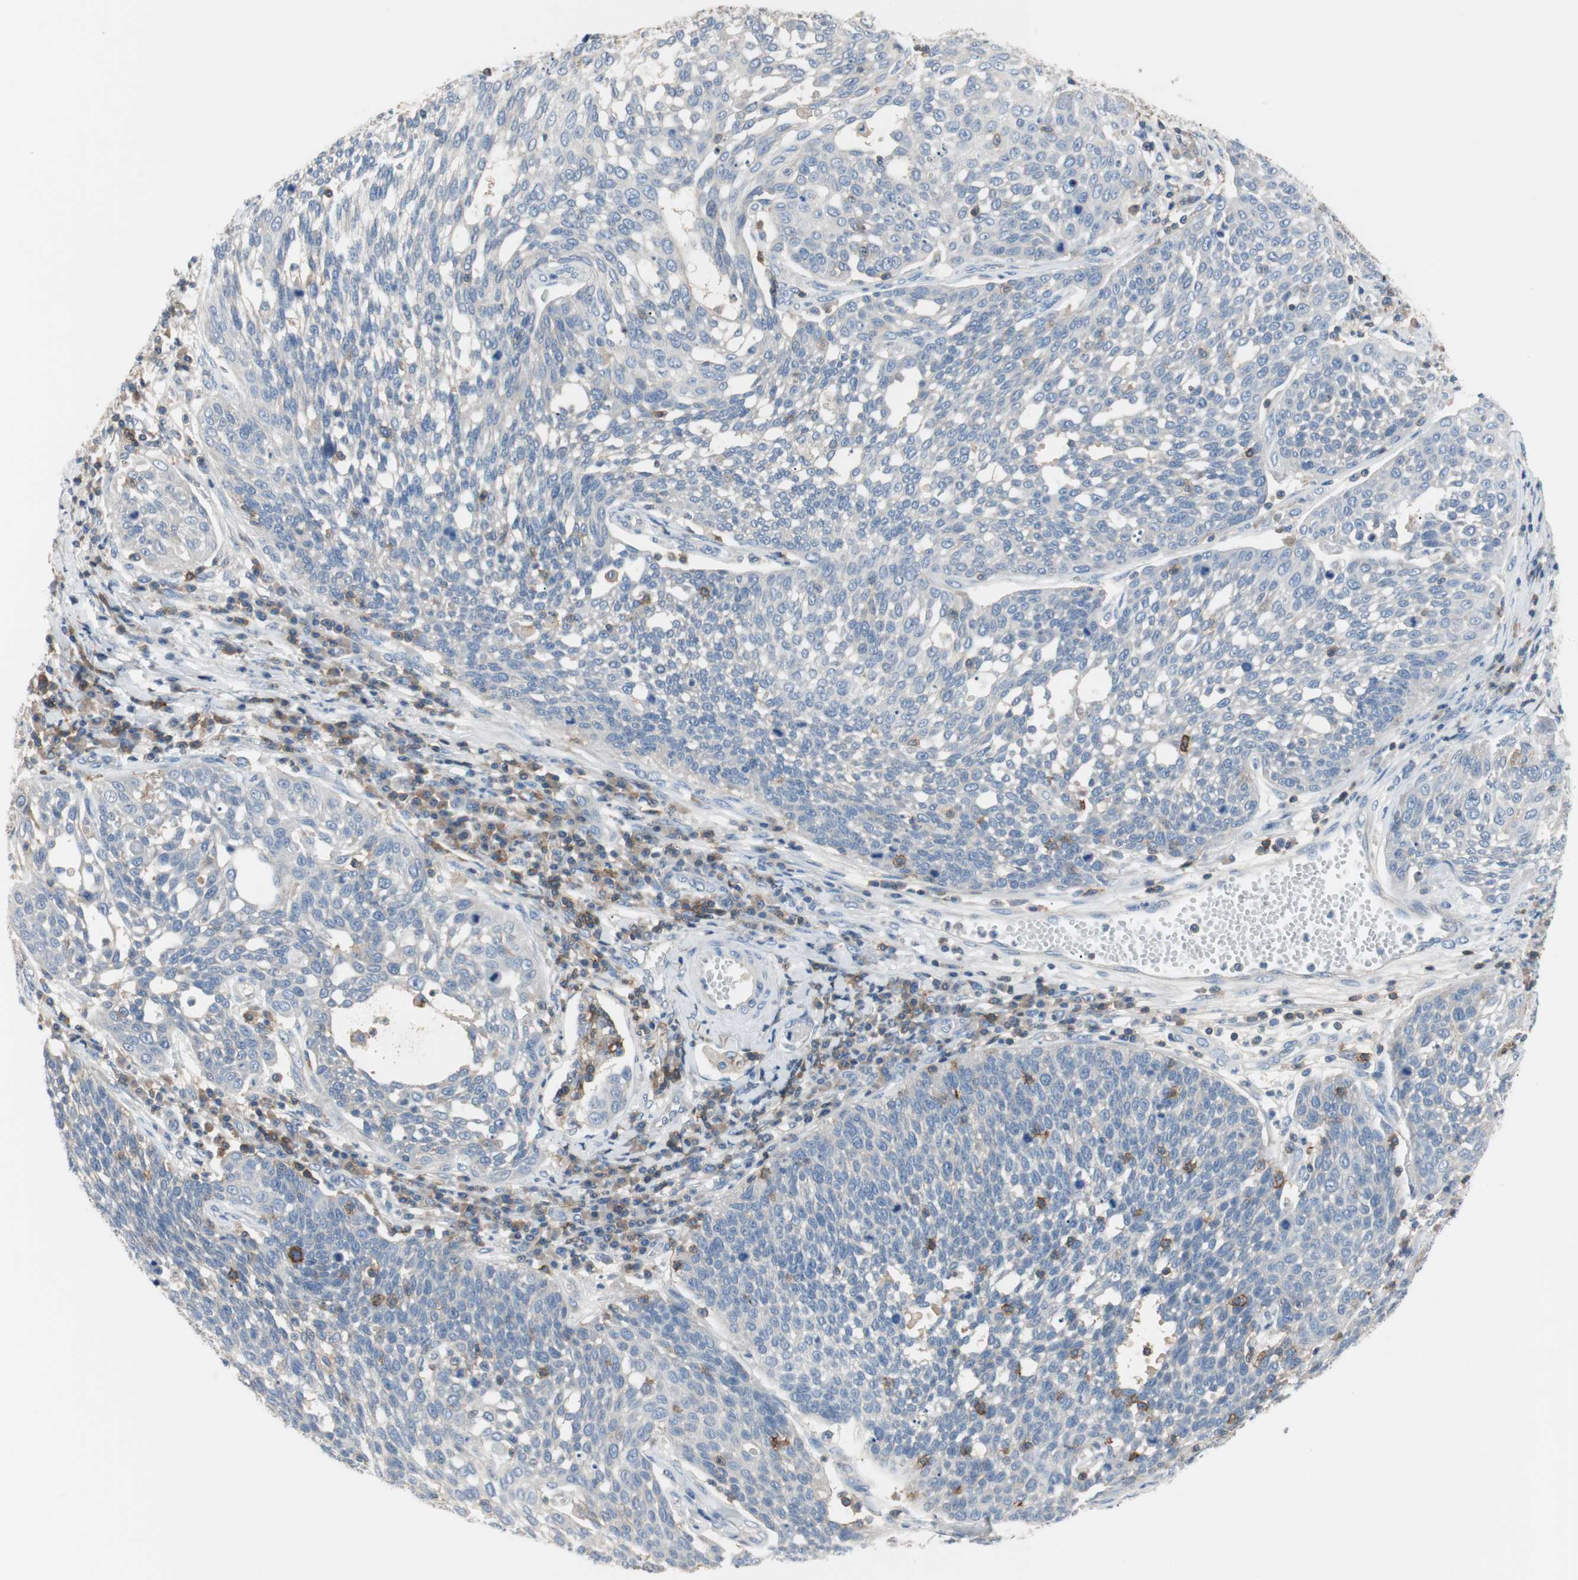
{"staining": {"intensity": "negative", "quantity": "none", "location": "none"}, "tissue": "cervical cancer", "cell_type": "Tumor cells", "image_type": "cancer", "snomed": [{"axis": "morphology", "description": "Squamous cell carcinoma, NOS"}, {"axis": "topography", "description": "Cervix"}], "caption": "Squamous cell carcinoma (cervical) was stained to show a protein in brown. There is no significant expression in tumor cells.", "gene": "TNFRSF18", "patient": {"sex": "female", "age": 34}}